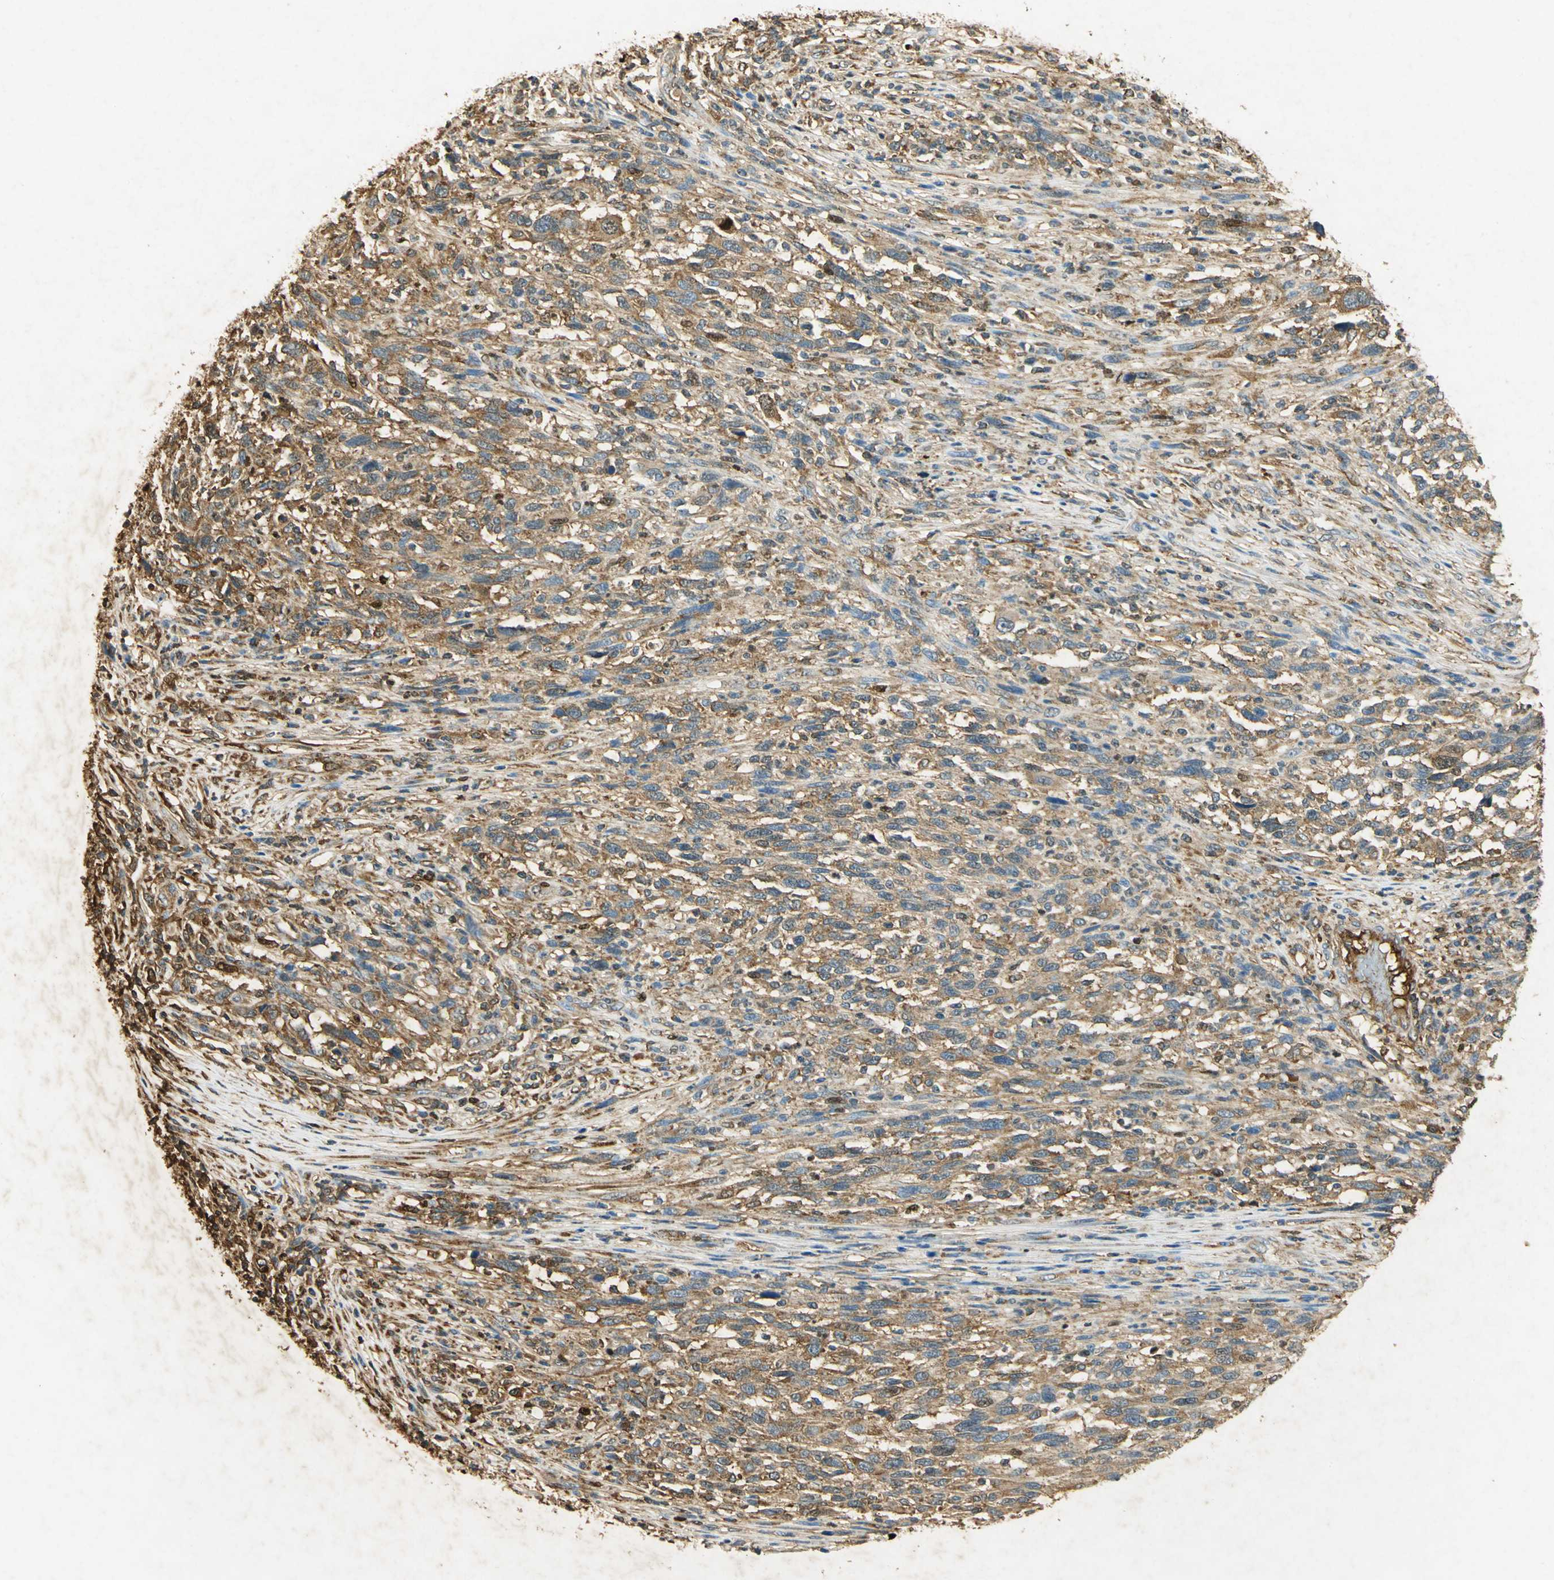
{"staining": {"intensity": "moderate", "quantity": ">75%", "location": "cytoplasmic/membranous"}, "tissue": "melanoma", "cell_type": "Tumor cells", "image_type": "cancer", "snomed": [{"axis": "morphology", "description": "Malignant melanoma, Metastatic site"}, {"axis": "topography", "description": "Lymph node"}], "caption": "Protein staining exhibits moderate cytoplasmic/membranous staining in about >75% of tumor cells in melanoma.", "gene": "ANXA4", "patient": {"sex": "male", "age": 61}}